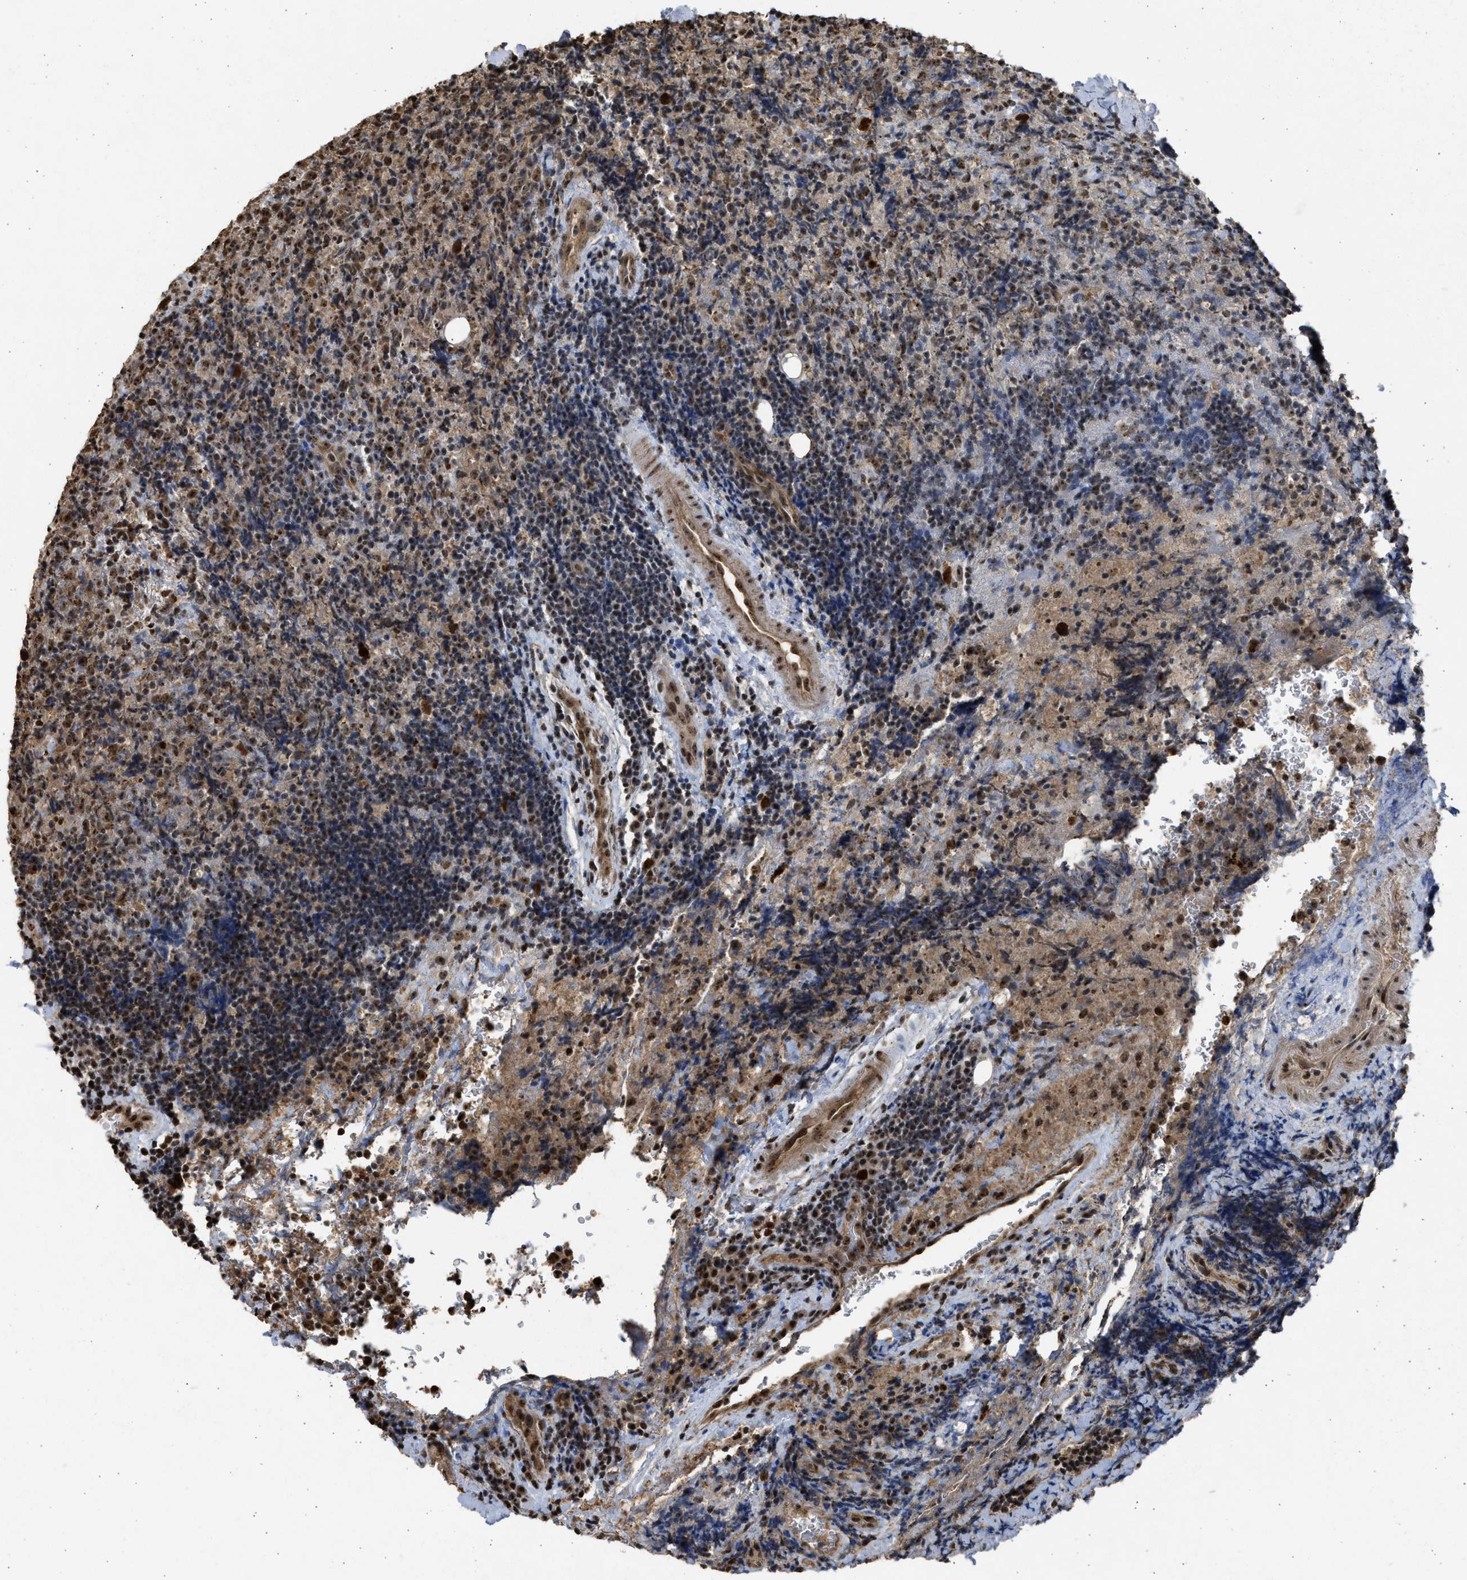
{"staining": {"intensity": "moderate", "quantity": ">75%", "location": "nuclear"}, "tissue": "lymphoma", "cell_type": "Tumor cells", "image_type": "cancer", "snomed": [{"axis": "morphology", "description": "Malignant lymphoma, non-Hodgkin's type, High grade"}, {"axis": "topography", "description": "Tonsil"}], "caption": "DAB (3,3'-diaminobenzidine) immunohistochemical staining of human lymphoma reveals moderate nuclear protein expression in about >75% of tumor cells.", "gene": "TFDP2", "patient": {"sex": "female", "age": 36}}